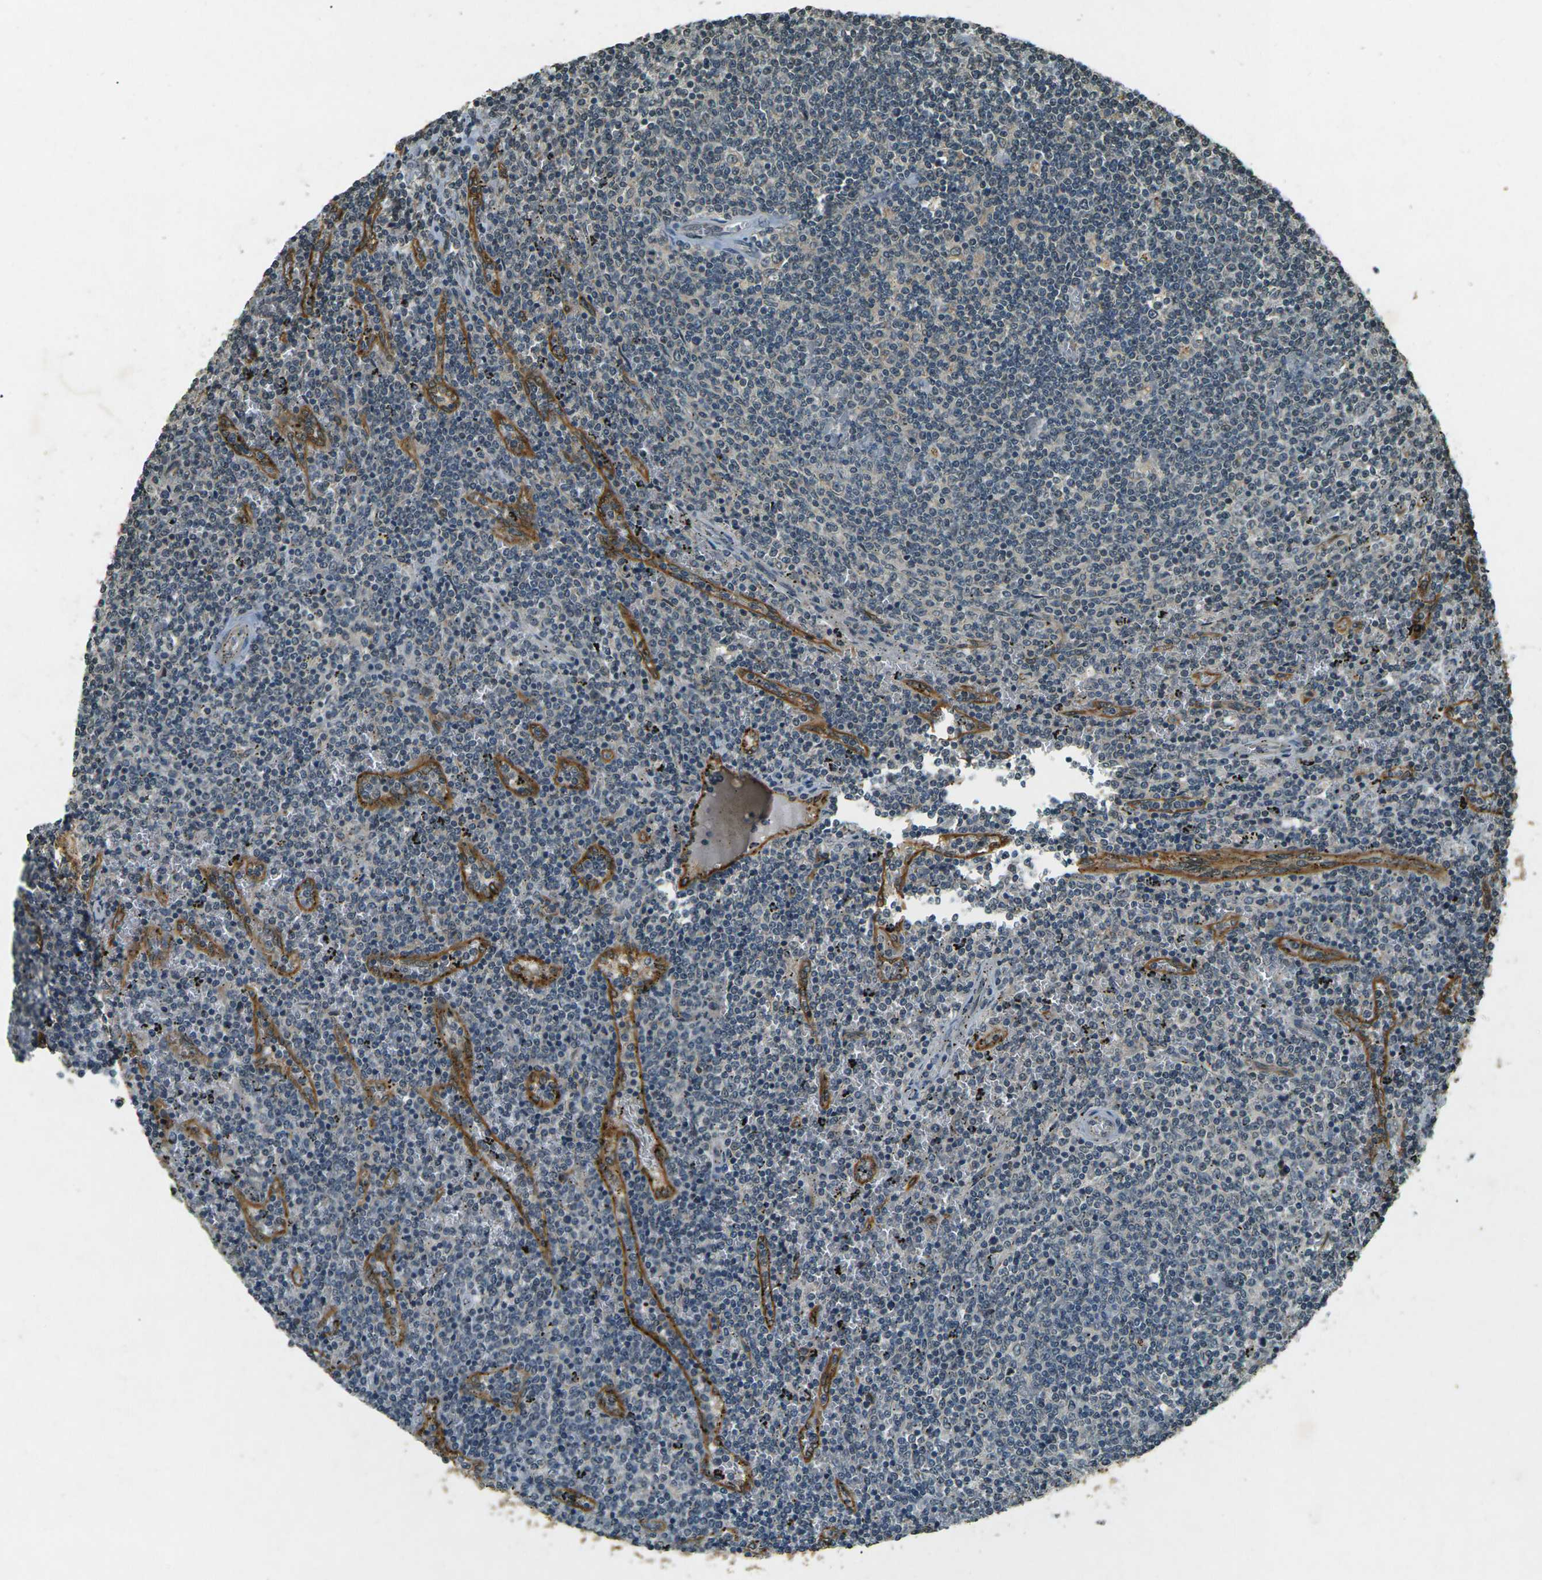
{"staining": {"intensity": "negative", "quantity": "none", "location": "none"}, "tissue": "lymphoma", "cell_type": "Tumor cells", "image_type": "cancer", "snomed": [{"axis": "morphology", "description": "Malignant lymphoma, non-Hodgkin's type, Low grade"}, {"axis": "topography", "description": "Spleen"}], "caption": "The photomicrograph demonstrates no staining of tumor cells in low-grade malignant lymphoma, non-Hodgkin's type. (Immunohistochemistry (ihc), brightfield microscopy, high magnification).", "gene": "PDE2A", "patient": {"sex": "female", "age": 50}}